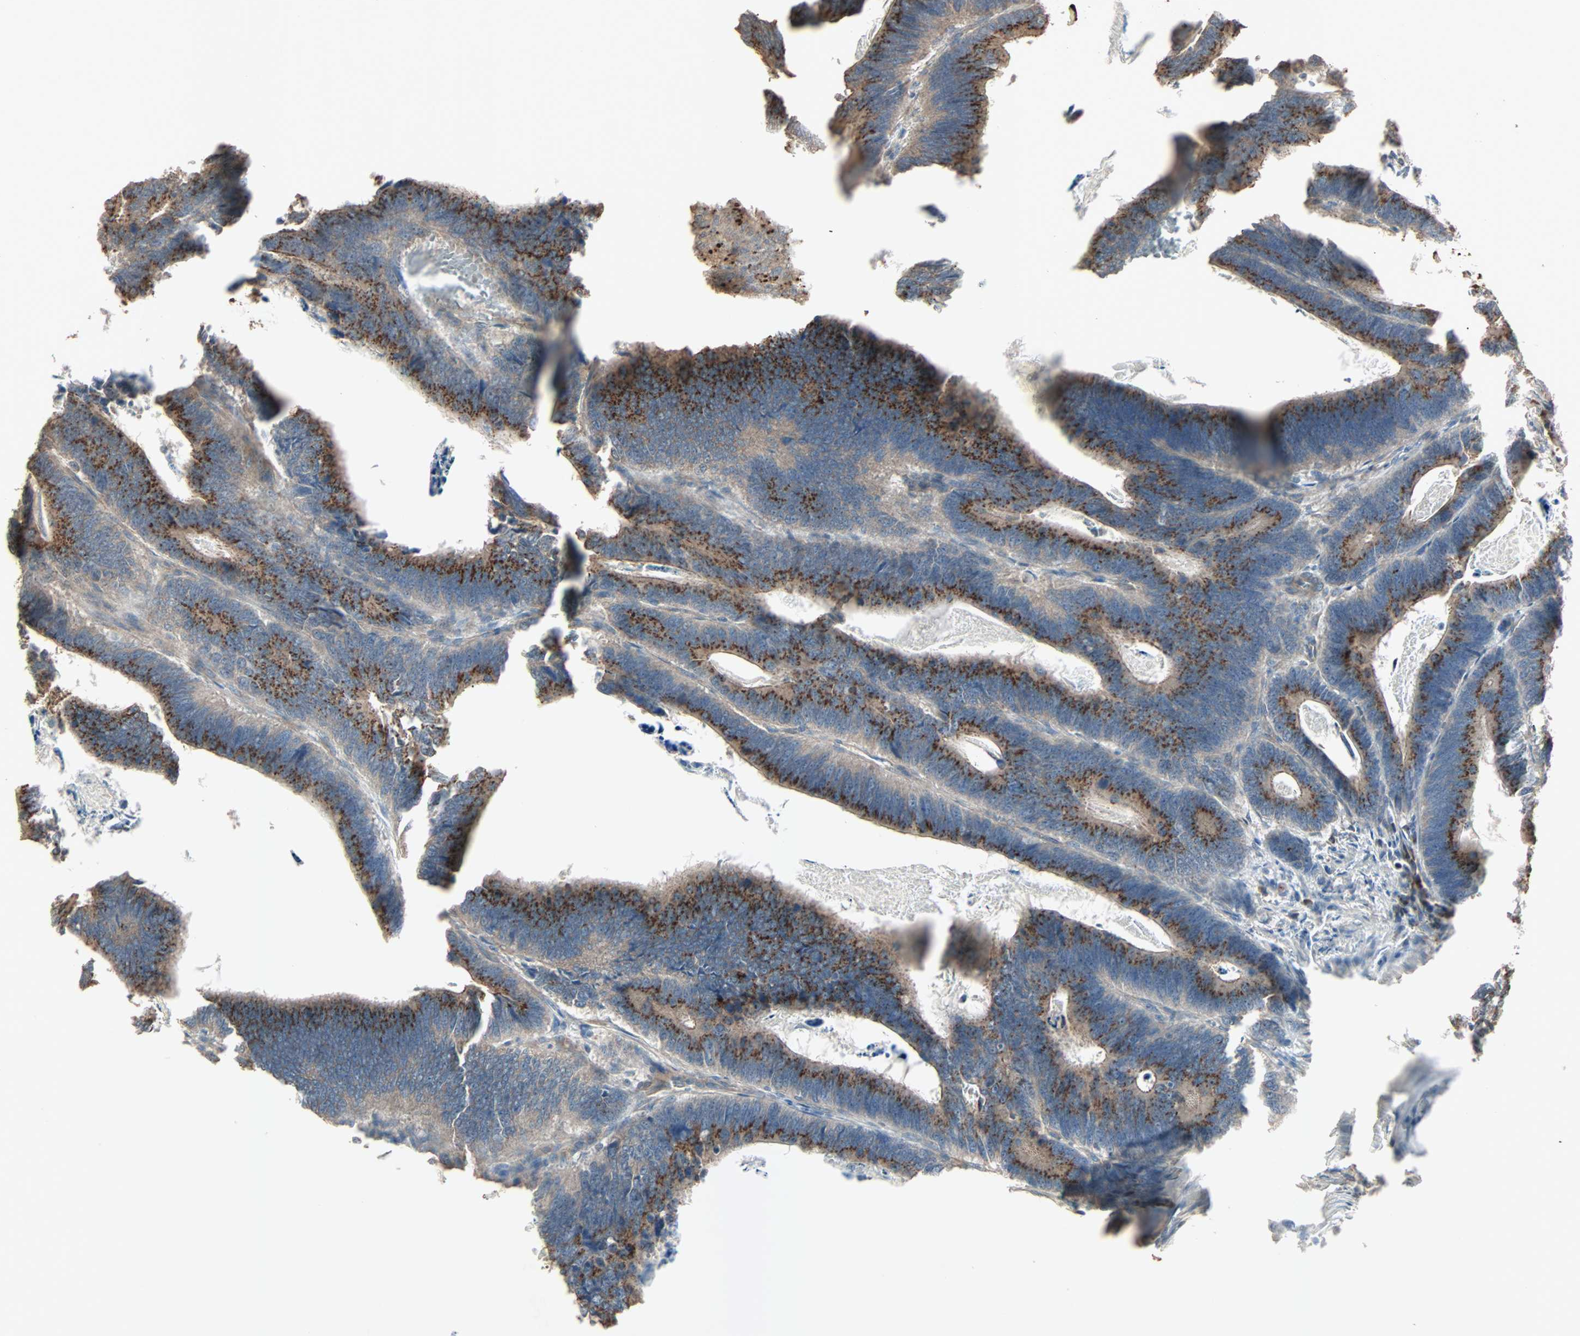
{"staining": {"intensity": "strong", "quantity": ">75%", "location": "cytoplasmic/membranous"}, "tissue": "colorectal cancer", "cell_type": "Tumor cells", "image_type": "cancer", "snomed": [{"axis": "morphology", "description": "Adenocarcinoma, NOS"}, {"axis": "topography", "description": "Colon"}], "caption": "Immunohistochemistry (IHC) image of colorectal adenocarcinoma stained for a protein (brown), which demonstrates high levels of strong cytoplasmic/membranous positivity in about >75% of tumor cells.", "gene": "GALNT3", "patient": {"sex": "male", "age": 72}}